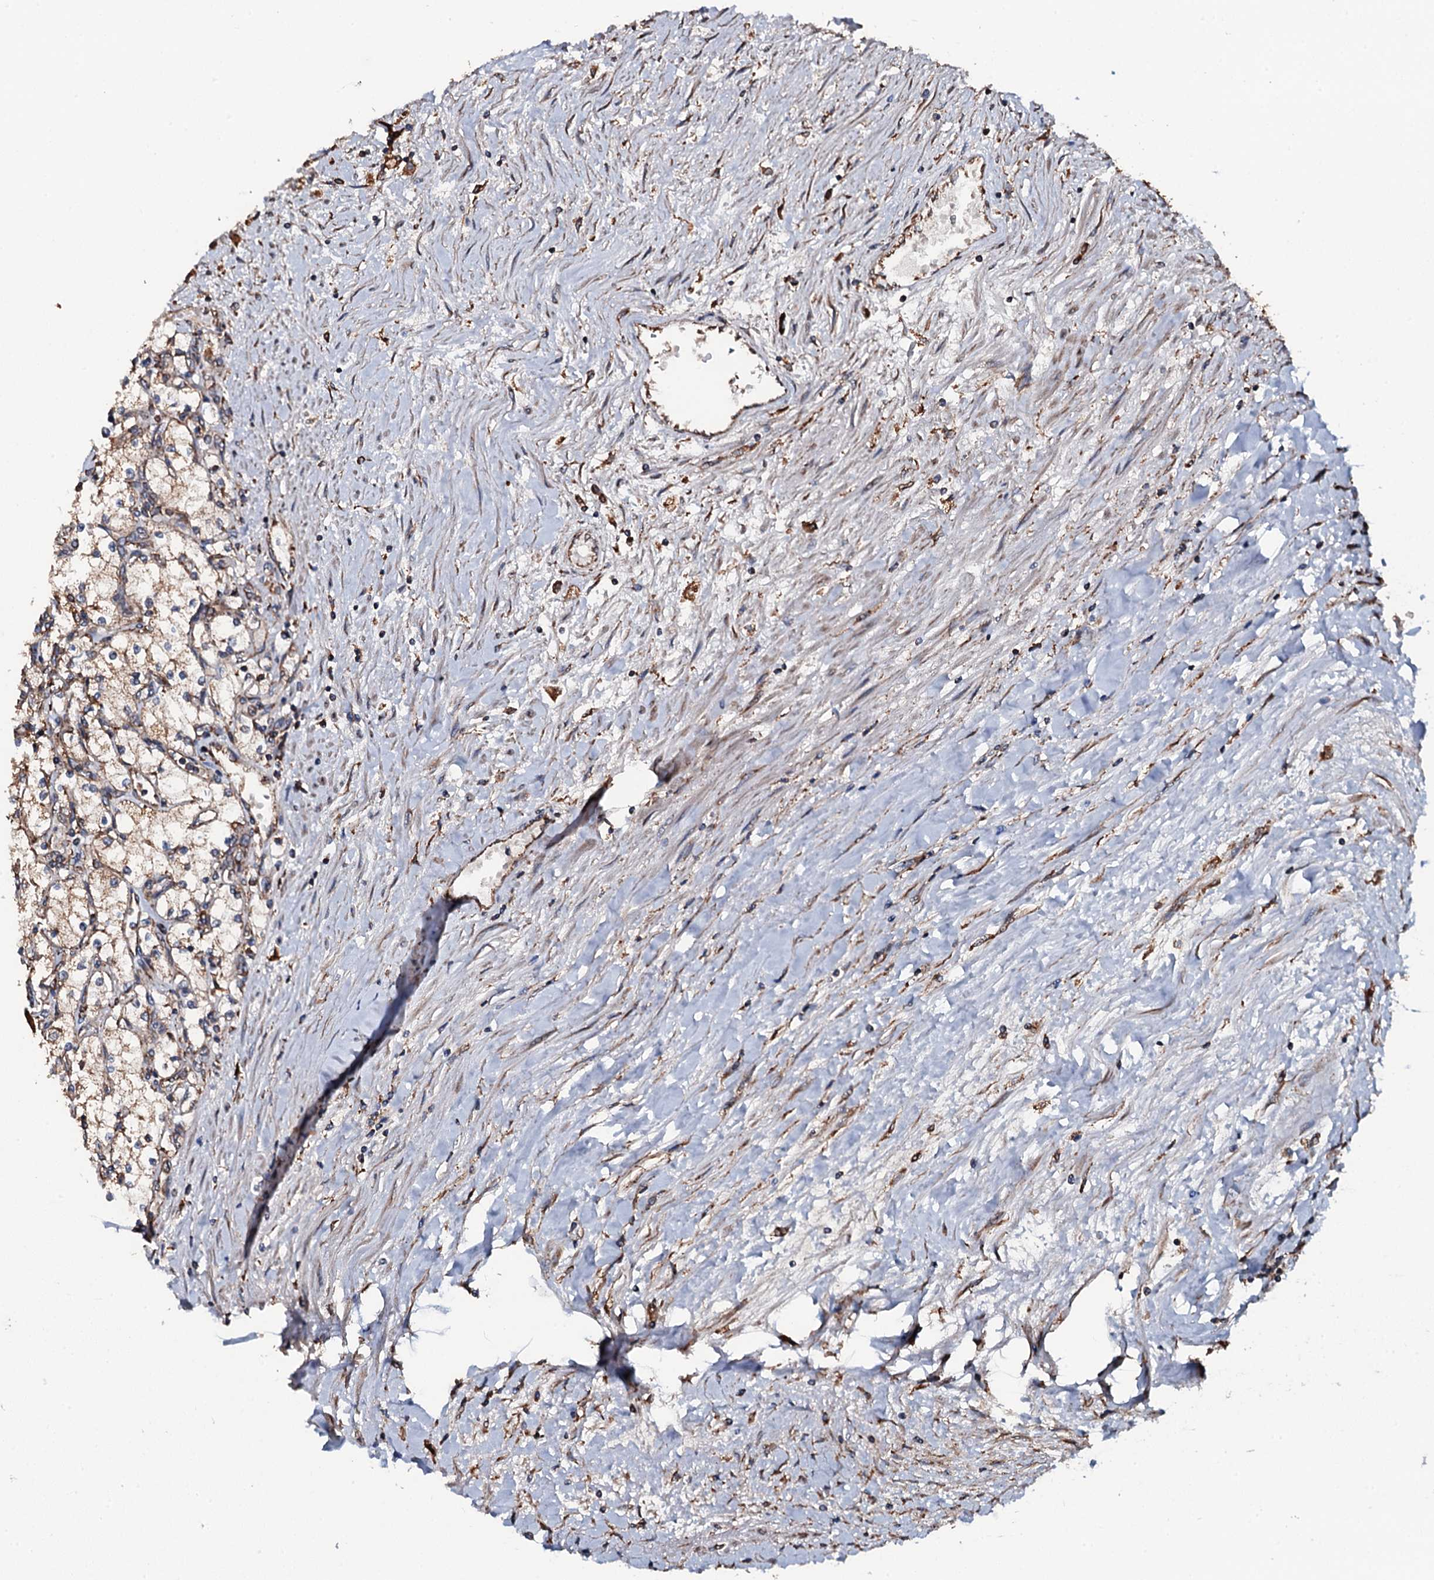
{"staining": {"intensity": "weak", "quantity": ">75%", "location": "cytoplasmic/membranous"}, "tissue": "renal cancer", "cell_type": "Tumor cells", "image_type": "cancer", "snomed": [{"axis": "morphology", "description": "Adenocarcinoma, NOS"}, {"axis": "topography", "description": "Kidney"}], "caption": "The photomicrograph shows immunohistochemical staining of renal adenocarcinoma. There is weak cytoplasmic/membranous expression is present in approximately >75% of tumor cells.", "gene": "RAB12", "patient": {"sex": "male", "age": 80}}